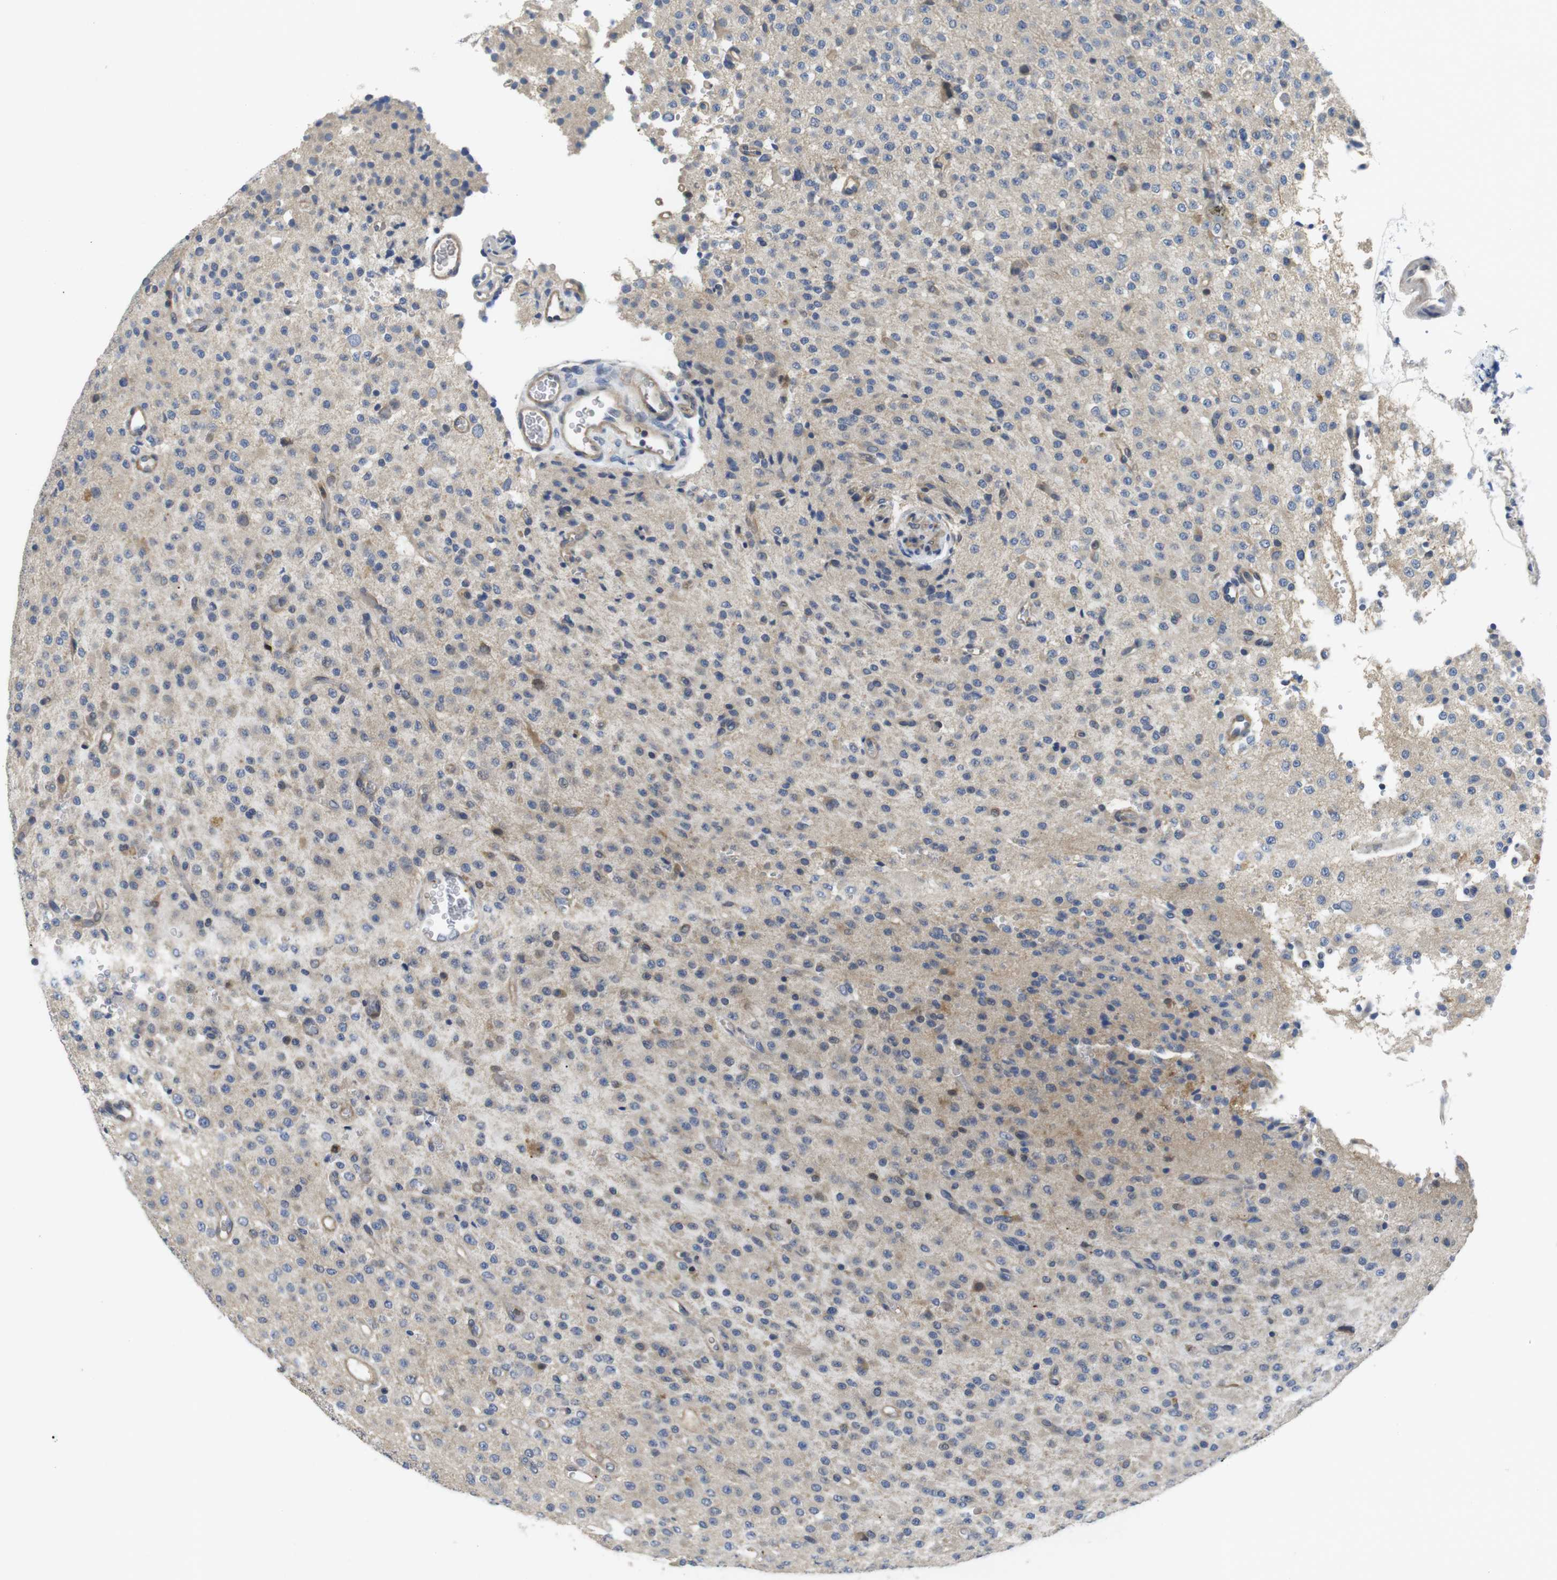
{"staining": {"intensity": "weak", "quantity": "<25%", "location": "cytoplasmic/membranous"}, "tissue": "glioma", "cell_type": "Tumor cells", "image_type": "cancer", "snomed": [{"axis": "morphology", "description": "Glioma, malignant, Low grade"}, {"axis": "topography", "description": "Brain"}], "caption": "Tumor cells are negative for protein expression in human glioma. (Immunohistochemistry, brightfield microscopy, high magnification).", "gene": "FNTA", "patient": {"sex": "male", "age": 38}}